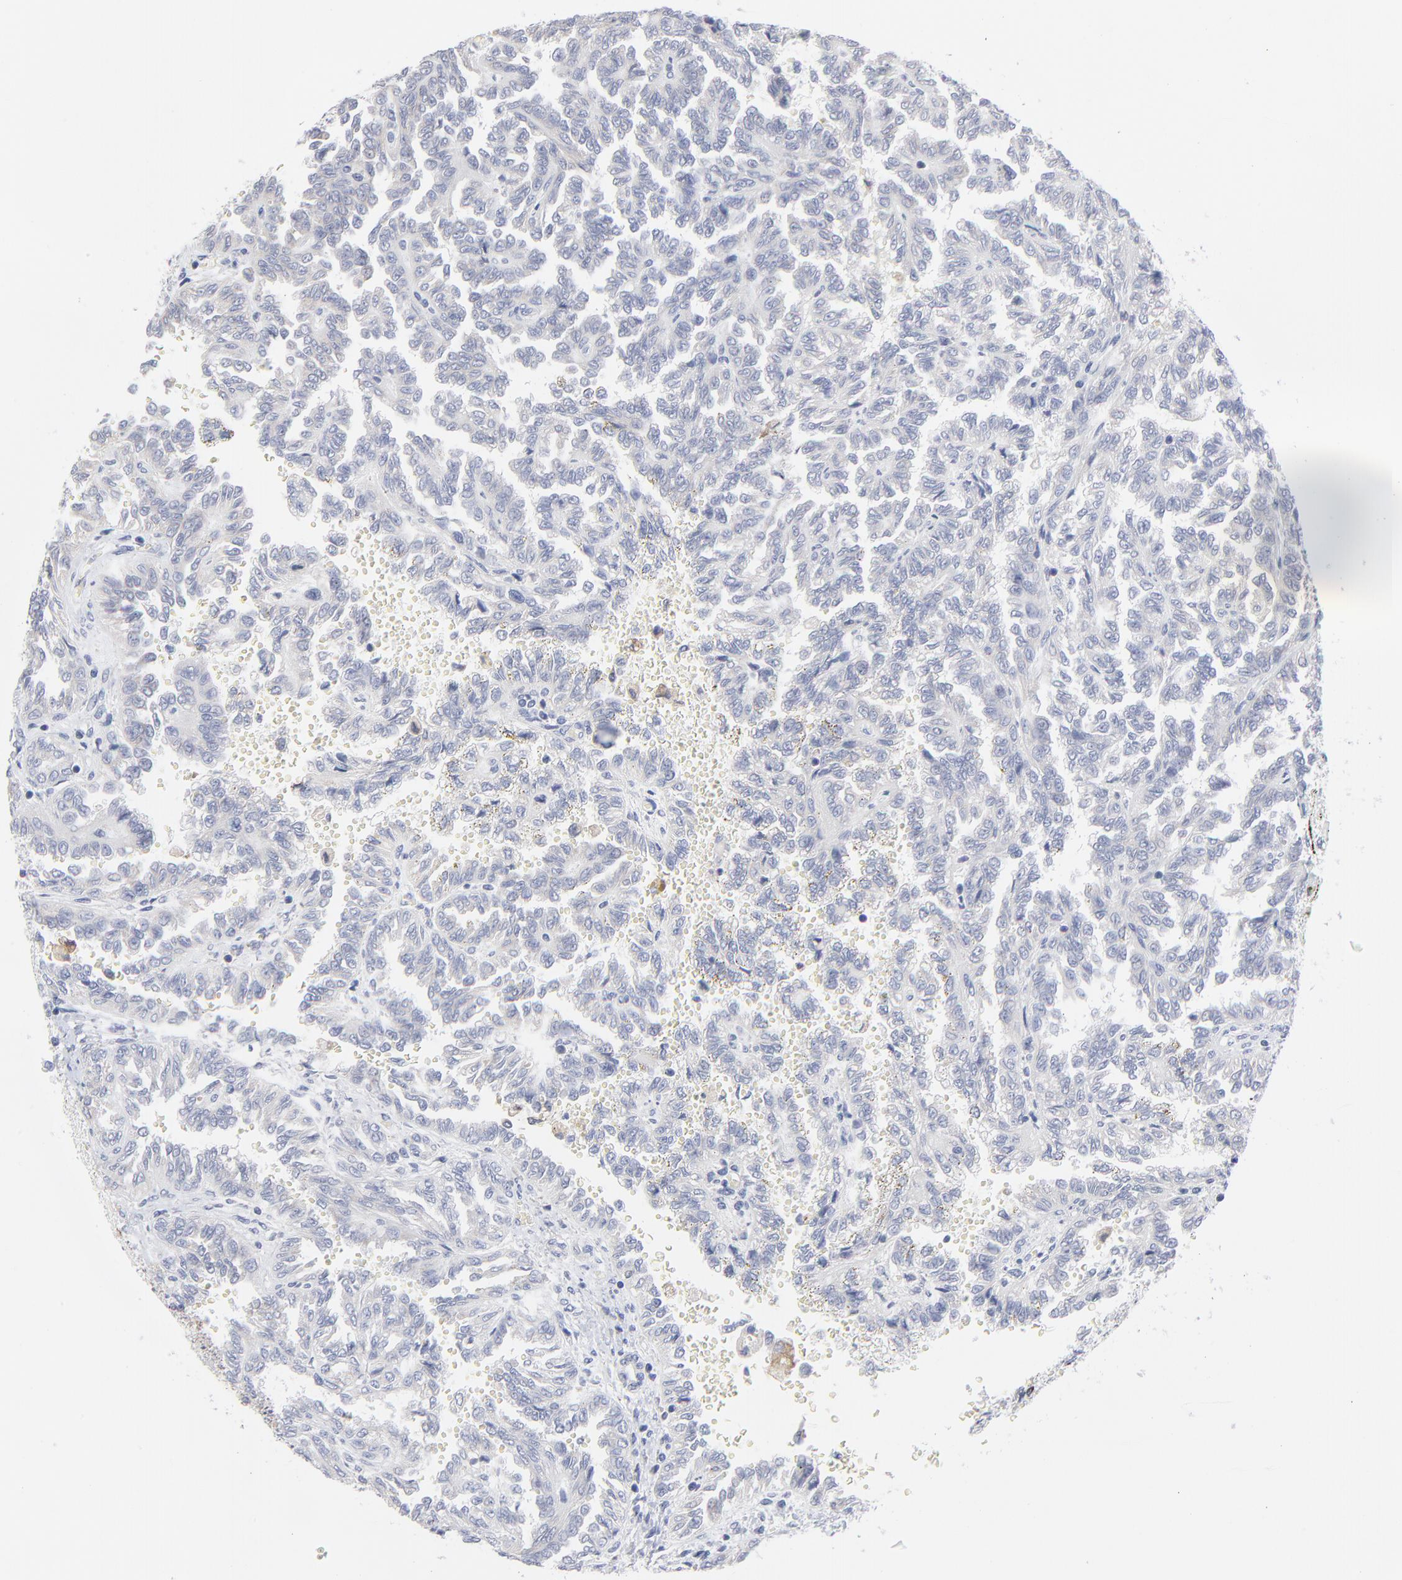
{"staining": {"intensity": "negative", "quantity": "none", "location": "none"}, "tissue": "renal cancer", "cell_type": "Tumor cells", "image_type": "cancer", "snomed": [{"axis": "morphology", "description": "Inflammation, NOS"}, {"axis": "morphology", "description": "Adenocarcinoma, NOS"}, {"axis": "topography", "description": "Kidney"}], "caption": "A high-resolution histopathology image shows IHC staining of renal cancer, which reveals no significant expression in tumor cells.", "gene": "TRIM22", "patient": {"sex": "male", "age": 68}}